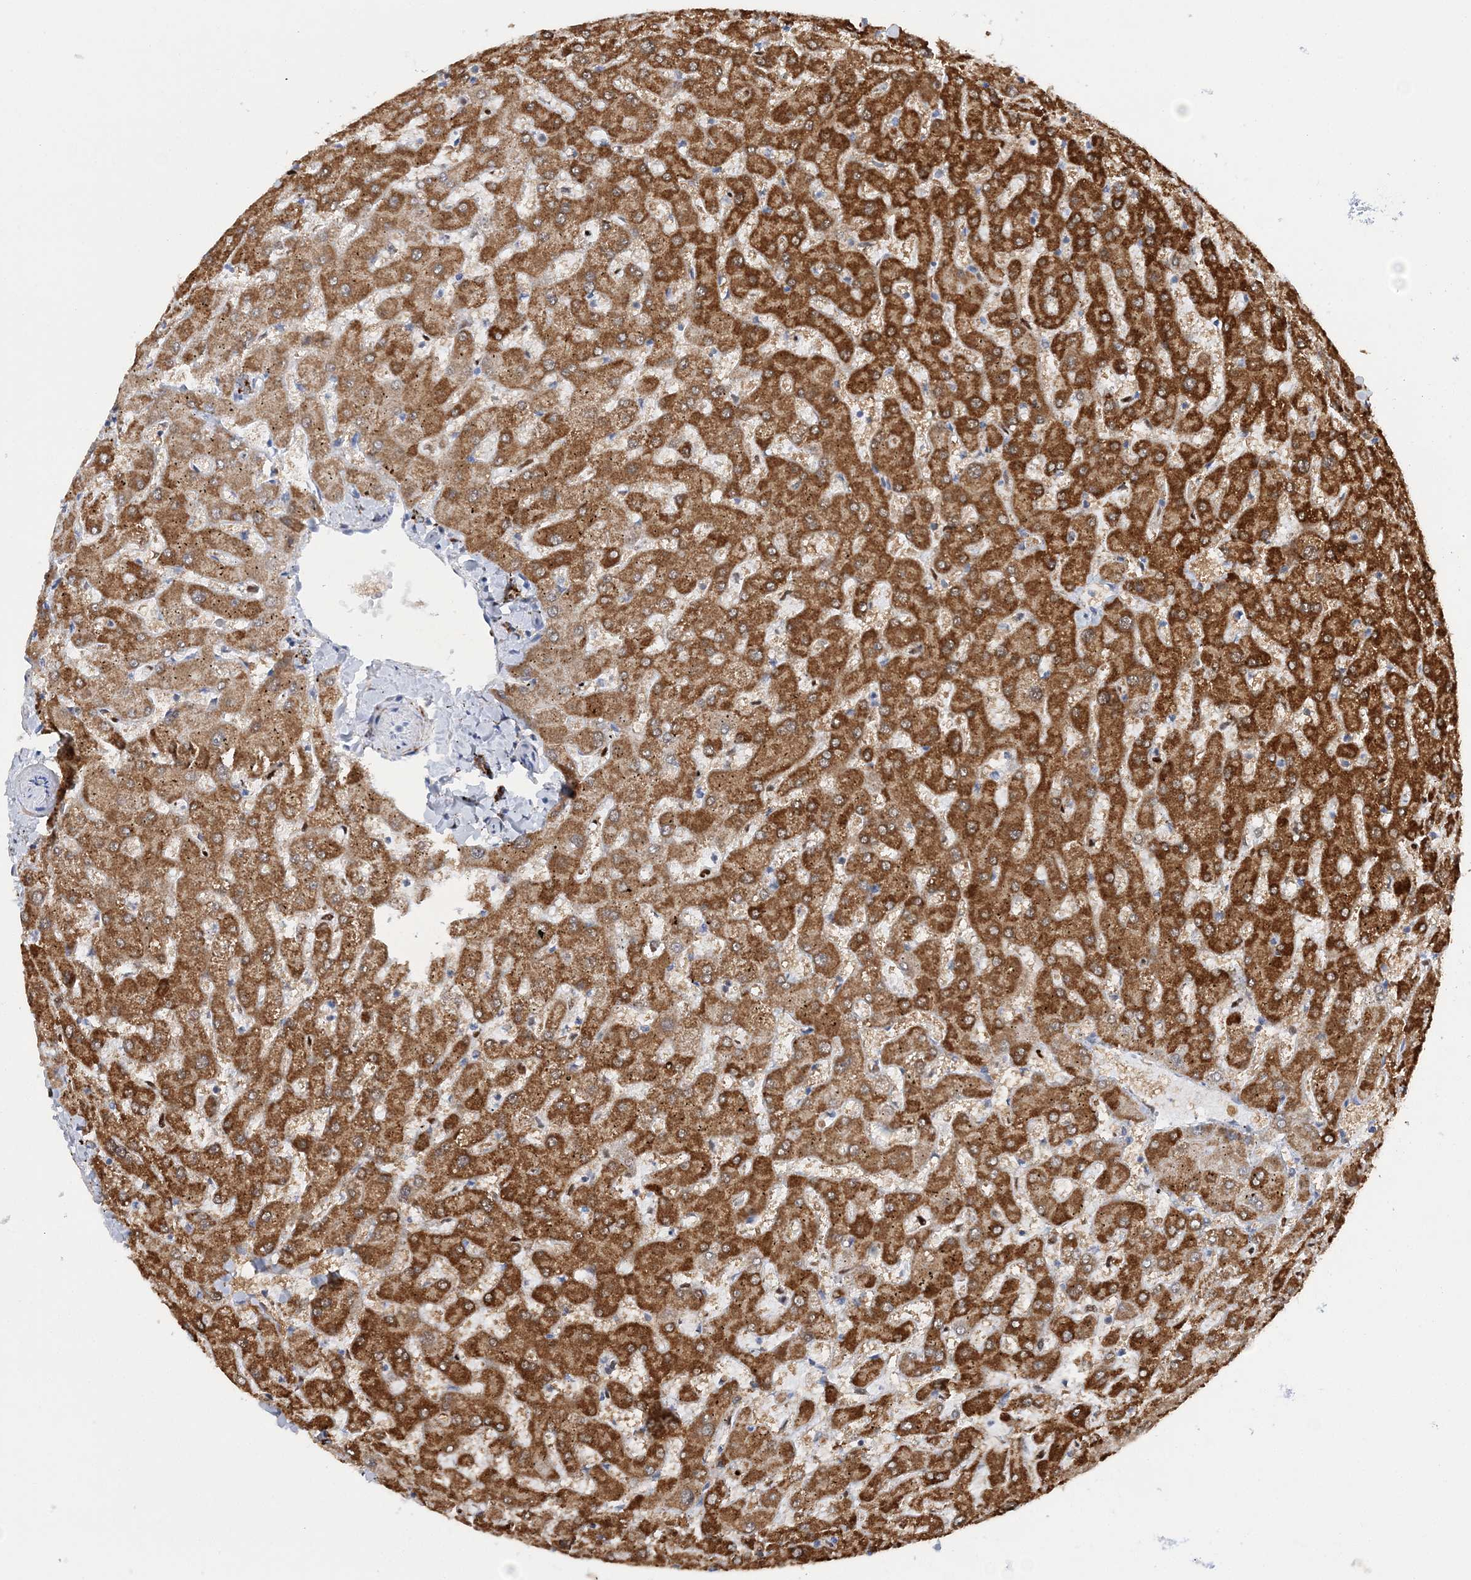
{"staining": {"intensity": "moderate", "quantity": ">75%", "location": "cytoplasmic/membranous"}, "tissue": "liver", "cell_type": "Cholangiocytes", "image_type": "normal", "snomed": [{"axis": "morphology", "description": "Normal tissue, NOS"}, {"axis": "topography", "description": "Liver"}], "caption": "This photomicrograph demonstrates immunohistochemistry (IHC) staining of unremarkable human liver, with medium moderate cytoplasmic/membranous staining in about >75% of cholangiocytes.", "gene": "NIT2", "patient": {"sex": "female", "age": 63}}